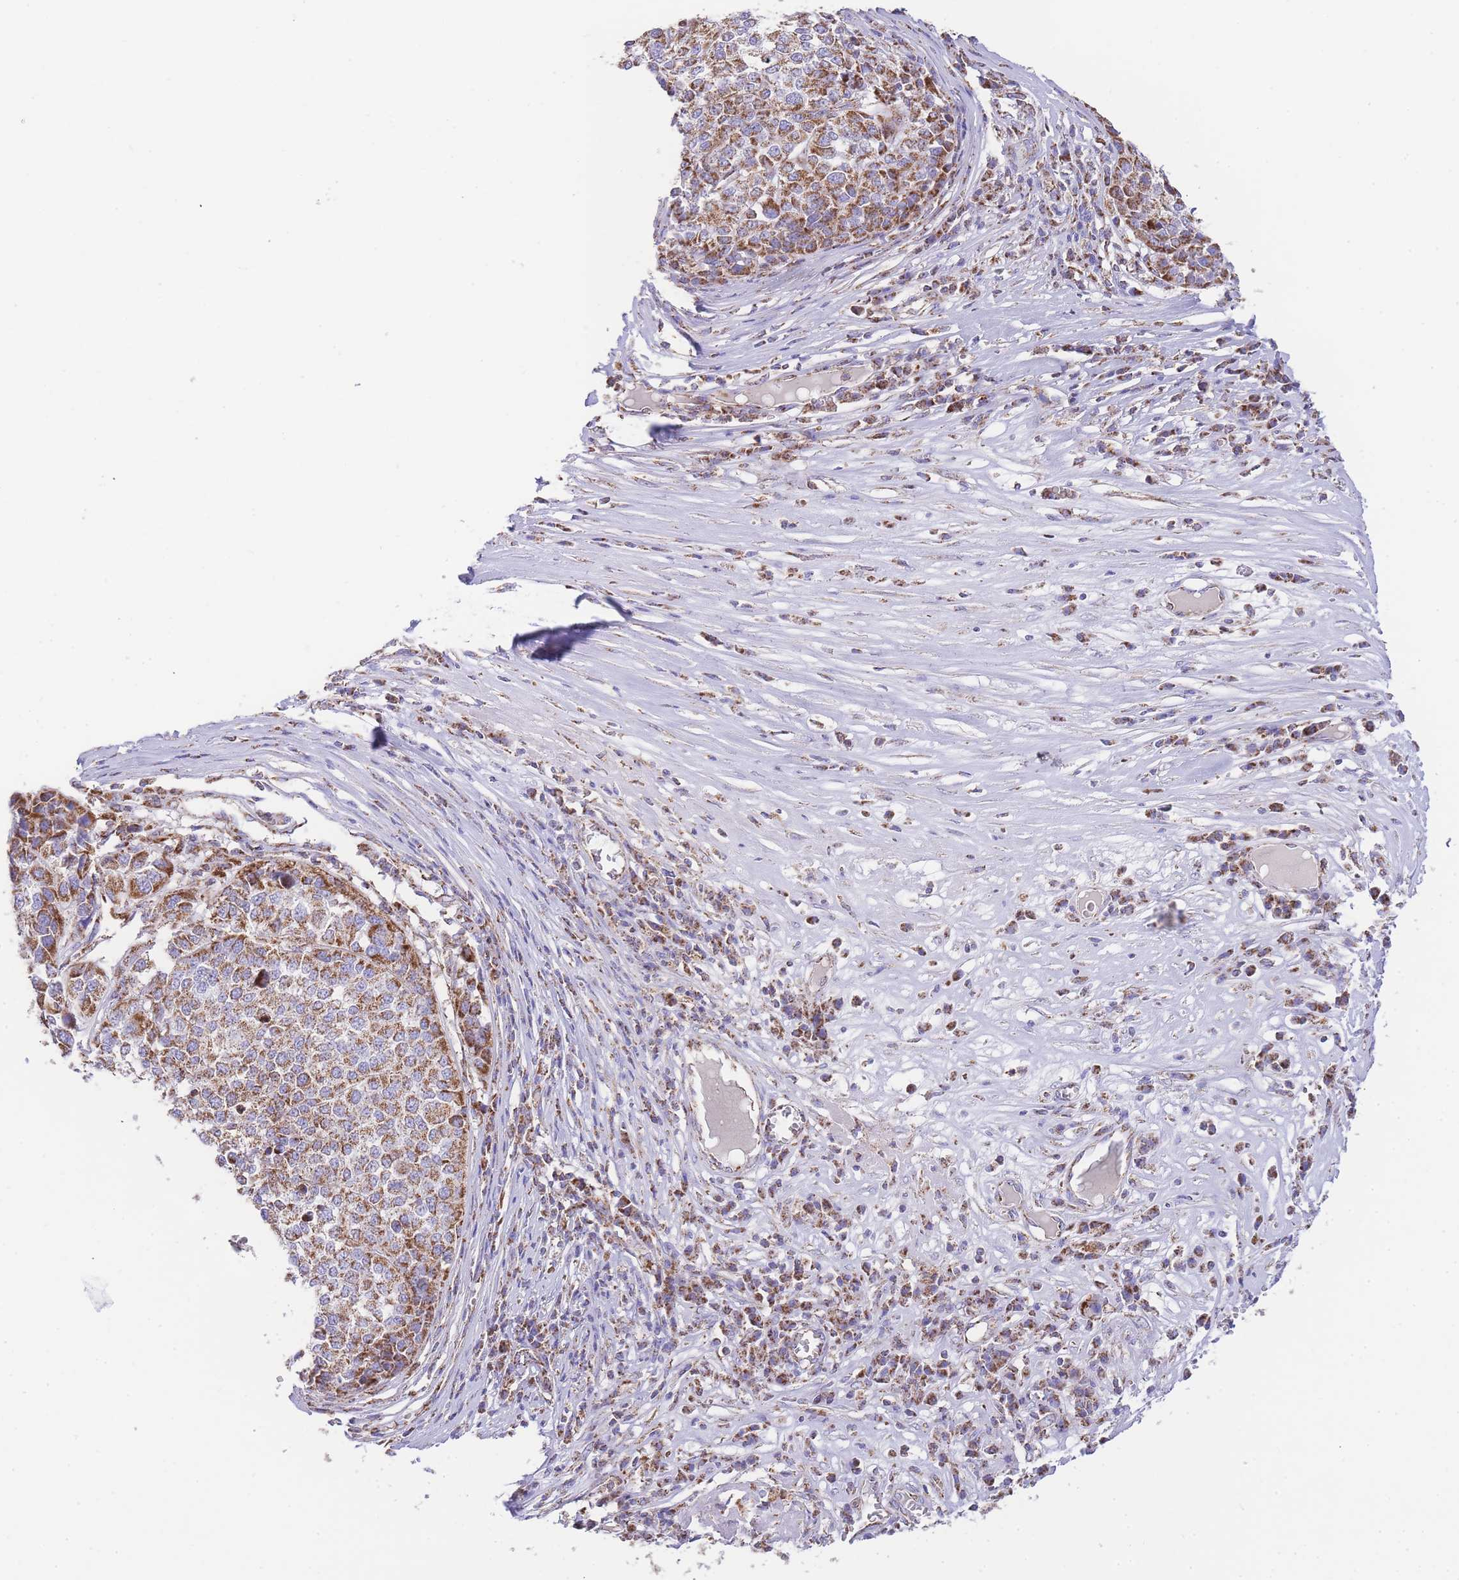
{"staining": {"intensity": "moderate", "quantity": ">75%", "location": "cytoplasmic/membranous"}, "tissue": "melanoma", "cell_type": "Tumor cells", "image_type": "cancer", "snomed": [{"axis": "morphology", "description": "Malignant melanoma, Metastatic site"}, {"axis": "topography", "description": "Lymph node"}], "caption": "Immunohistochemical staining of human melanoma shows medium levels of moderate cytoplasmic/membranous staining in approximately >75% of tumor cells. (DAB (3,3'-diaminobenzidine) IHC with brightfield microscopy, high magnification).", "gene": "GSTM1", "patient": {"sex": "male", "age": 44}}